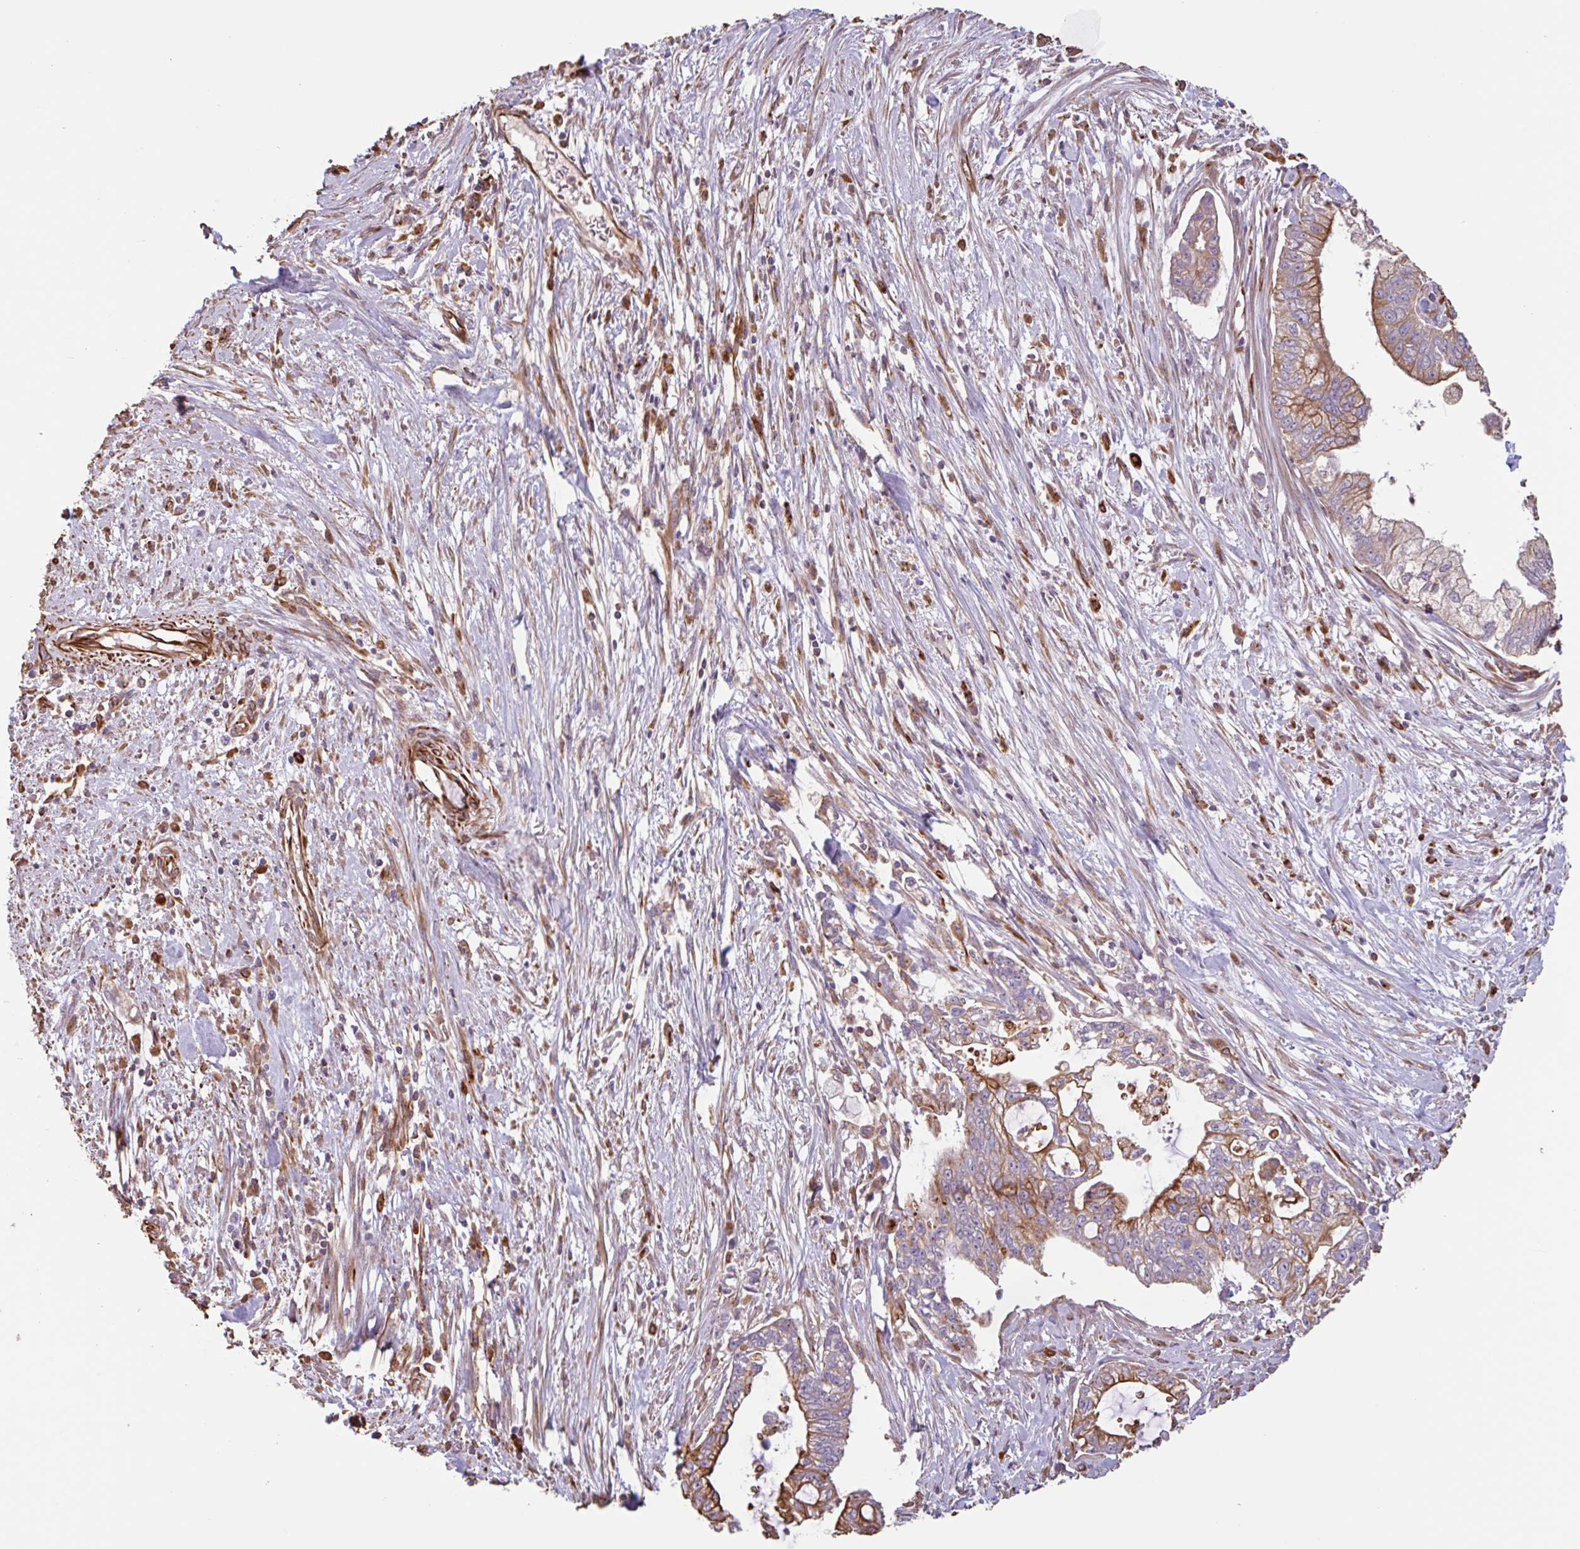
{"staining": {"intensity": "moderate", "quantity": ">75%", "location": "cytoplasmic/membranous"}, "tissue": "pancreatic cancer", "cell_type": "Tumor cells", "image_type": "cancer", "snomed": [{"axis": "morphology", "description": "Adenocarcinoma, NOS"}, {"axis": "topography", "description": "Pancreas"}], "caption": "Immunohistochemical staining of human pancreatic cancer (adenocarcinoma) exhibits medium levels of moderate cytoplasmic/membranous protein staining in approximately >75% of tumor cells.", "gene": "ZNF790", "patient": {"sex": "male", "age": 70}}